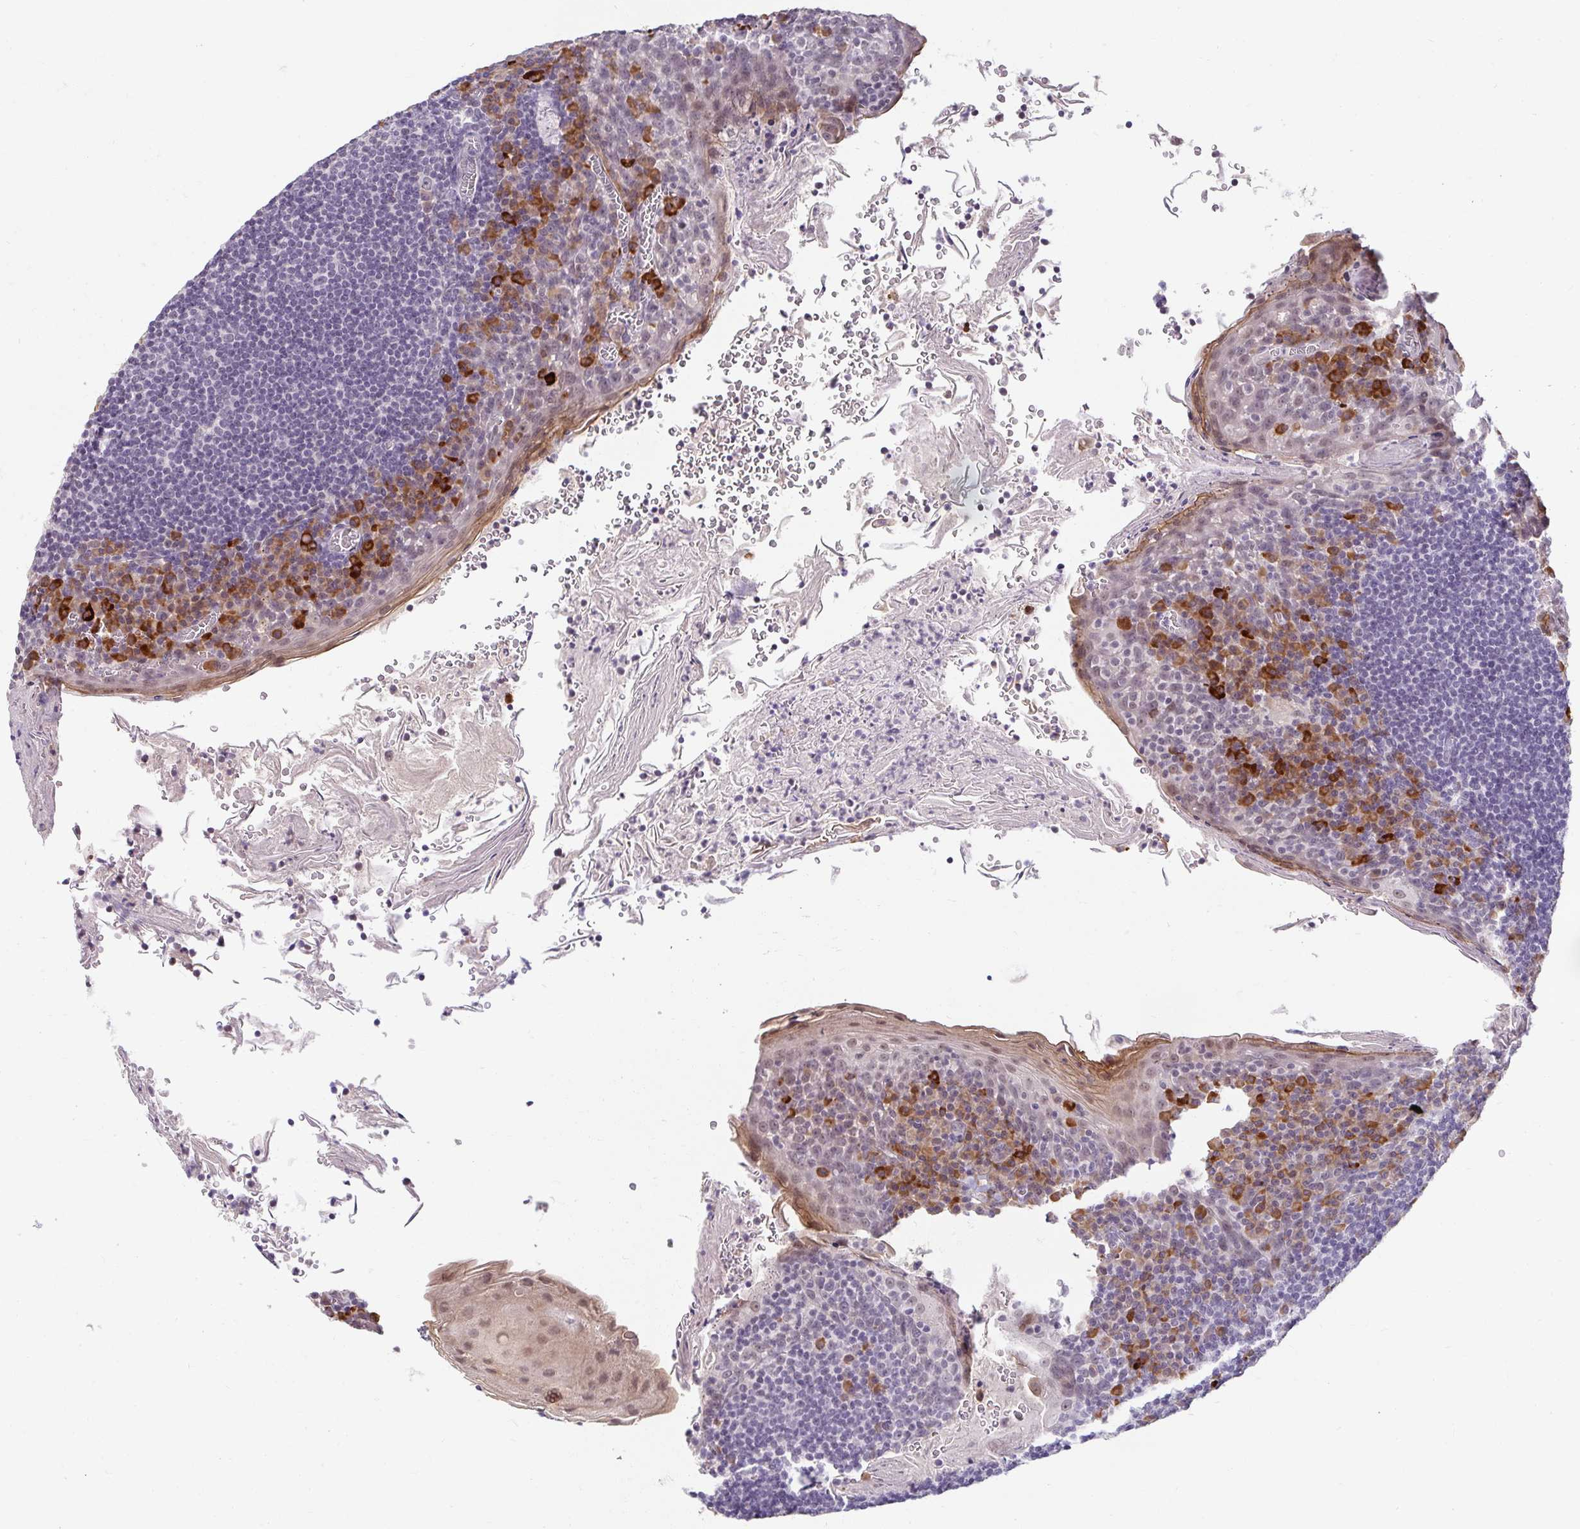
{"staining": {"intensity": "moderate", "quantity": "<25%", "location": "cytoplasmic/membranous"}, "tissue": "tonsil", "cell_type": "Germinal center cells", "image_type": "normal", "snomed": [{"axis": "morphology", "description": "Normal tissue, NOS"}, {"axis": "topography", "description": "Tonsil"}], "caption": "Protein staining of unremarkable tonsil shows moderate cytoplasmic/membranous staining in approximately <25% of germinal center cells.", "gene": "DDN", "patient": {"sex": "male", "age": 27}}